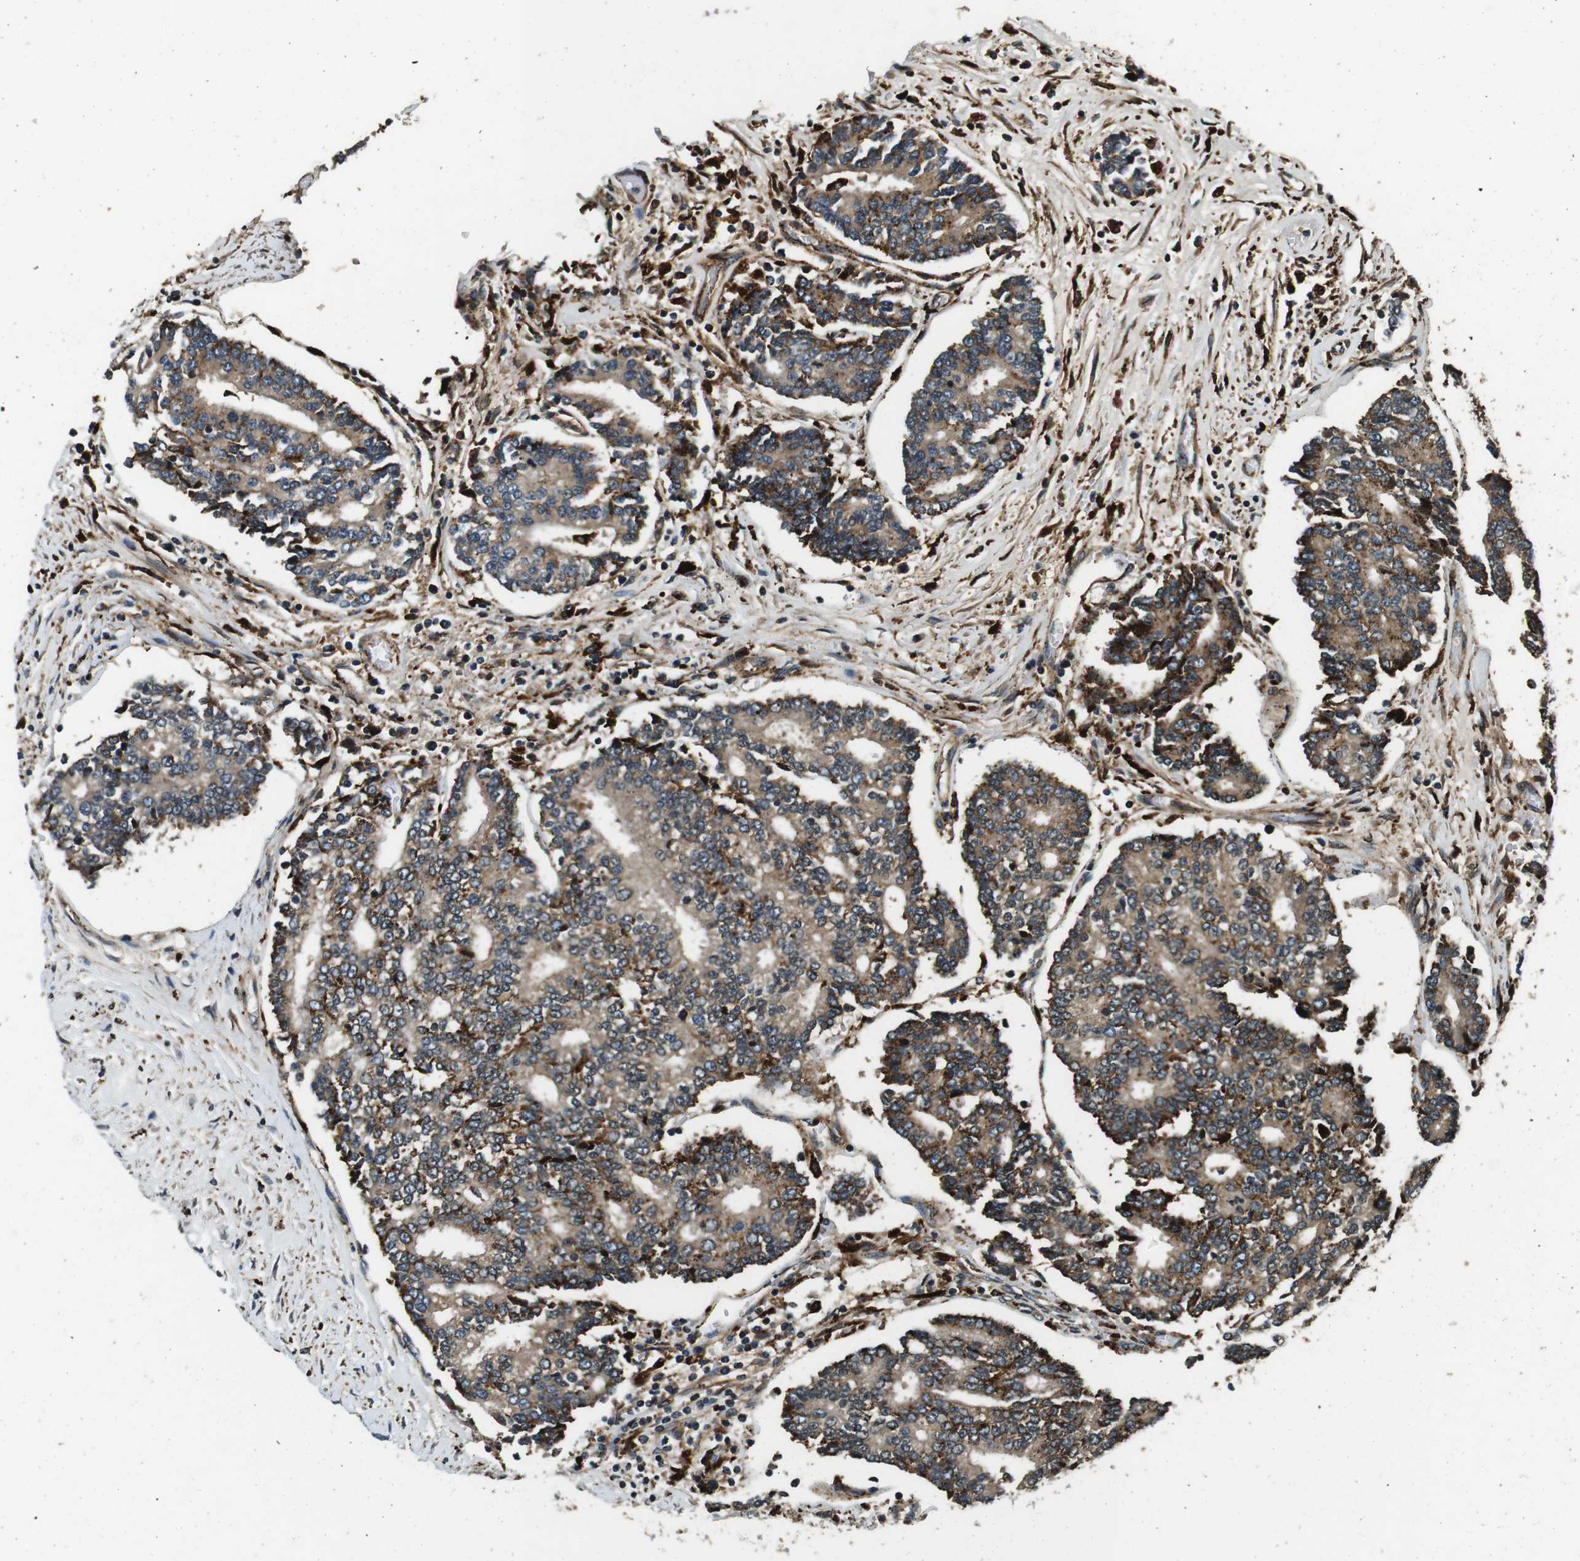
{"staining": {"intensity": "weak", "quantity": ">75%", "location": "cytoplasmic/membranous"}, "tissue": "prostate cancer", "cell_type": "Tumor cells", "image_type": "cancer", "snomed": [{"axis": "morphology", "description": "Normal tissue, NOS"}, {"axis": "morphology", "description": "Adenocarcinoma, High grade"}, {"axis": "topography", "description": "Prostate"}, {"axis": "topography", "description": "Seminal veicle"}], "caption": "This is a histology image of immunohistochemistry (IHC) staining of prostate cancer, which shows weak positivity in the cytoplasmic/membranous of tumor cells.", "gene": "TXNRD1", "patient": {"sex": "male", "age": 55}}